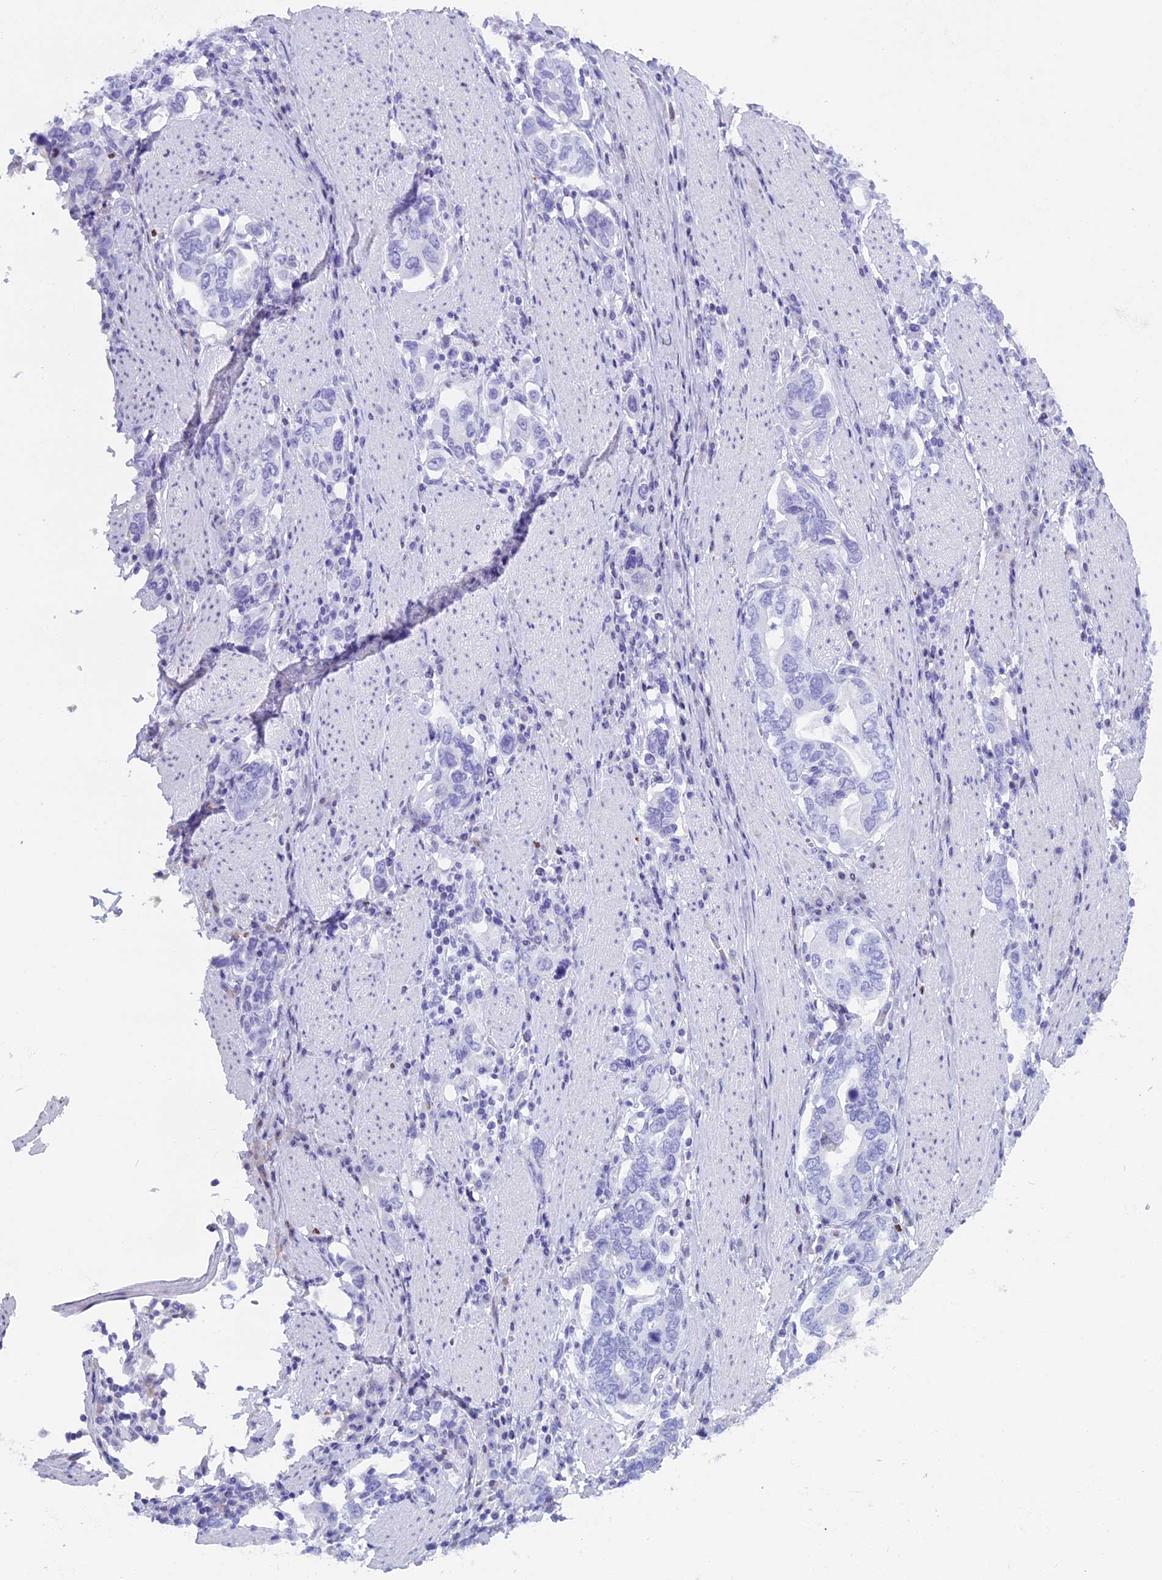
{"staining": {"intensity": "negative", "quantity": "none", "location": "none"}, "tissue": "stomach cancer", "cell_type": "Tumor cells", "image_type": "cancer", "snomed": [{"axis": "morphology", "description": "Adenocarcinoma, NOS"}, {"axis": "topography", "description": "Stomach, upper"}, {"axis": "topography", "description": "Stomach"}], "caption": "Image shows no significant protein positivity in tumor cells of stomach adenocarcinoma. (DAB (3,3'-diaminobenzidine) IHC, high magnification).", "gene": "KCTD21", "patient": {"sex": "male", "age": 62}}